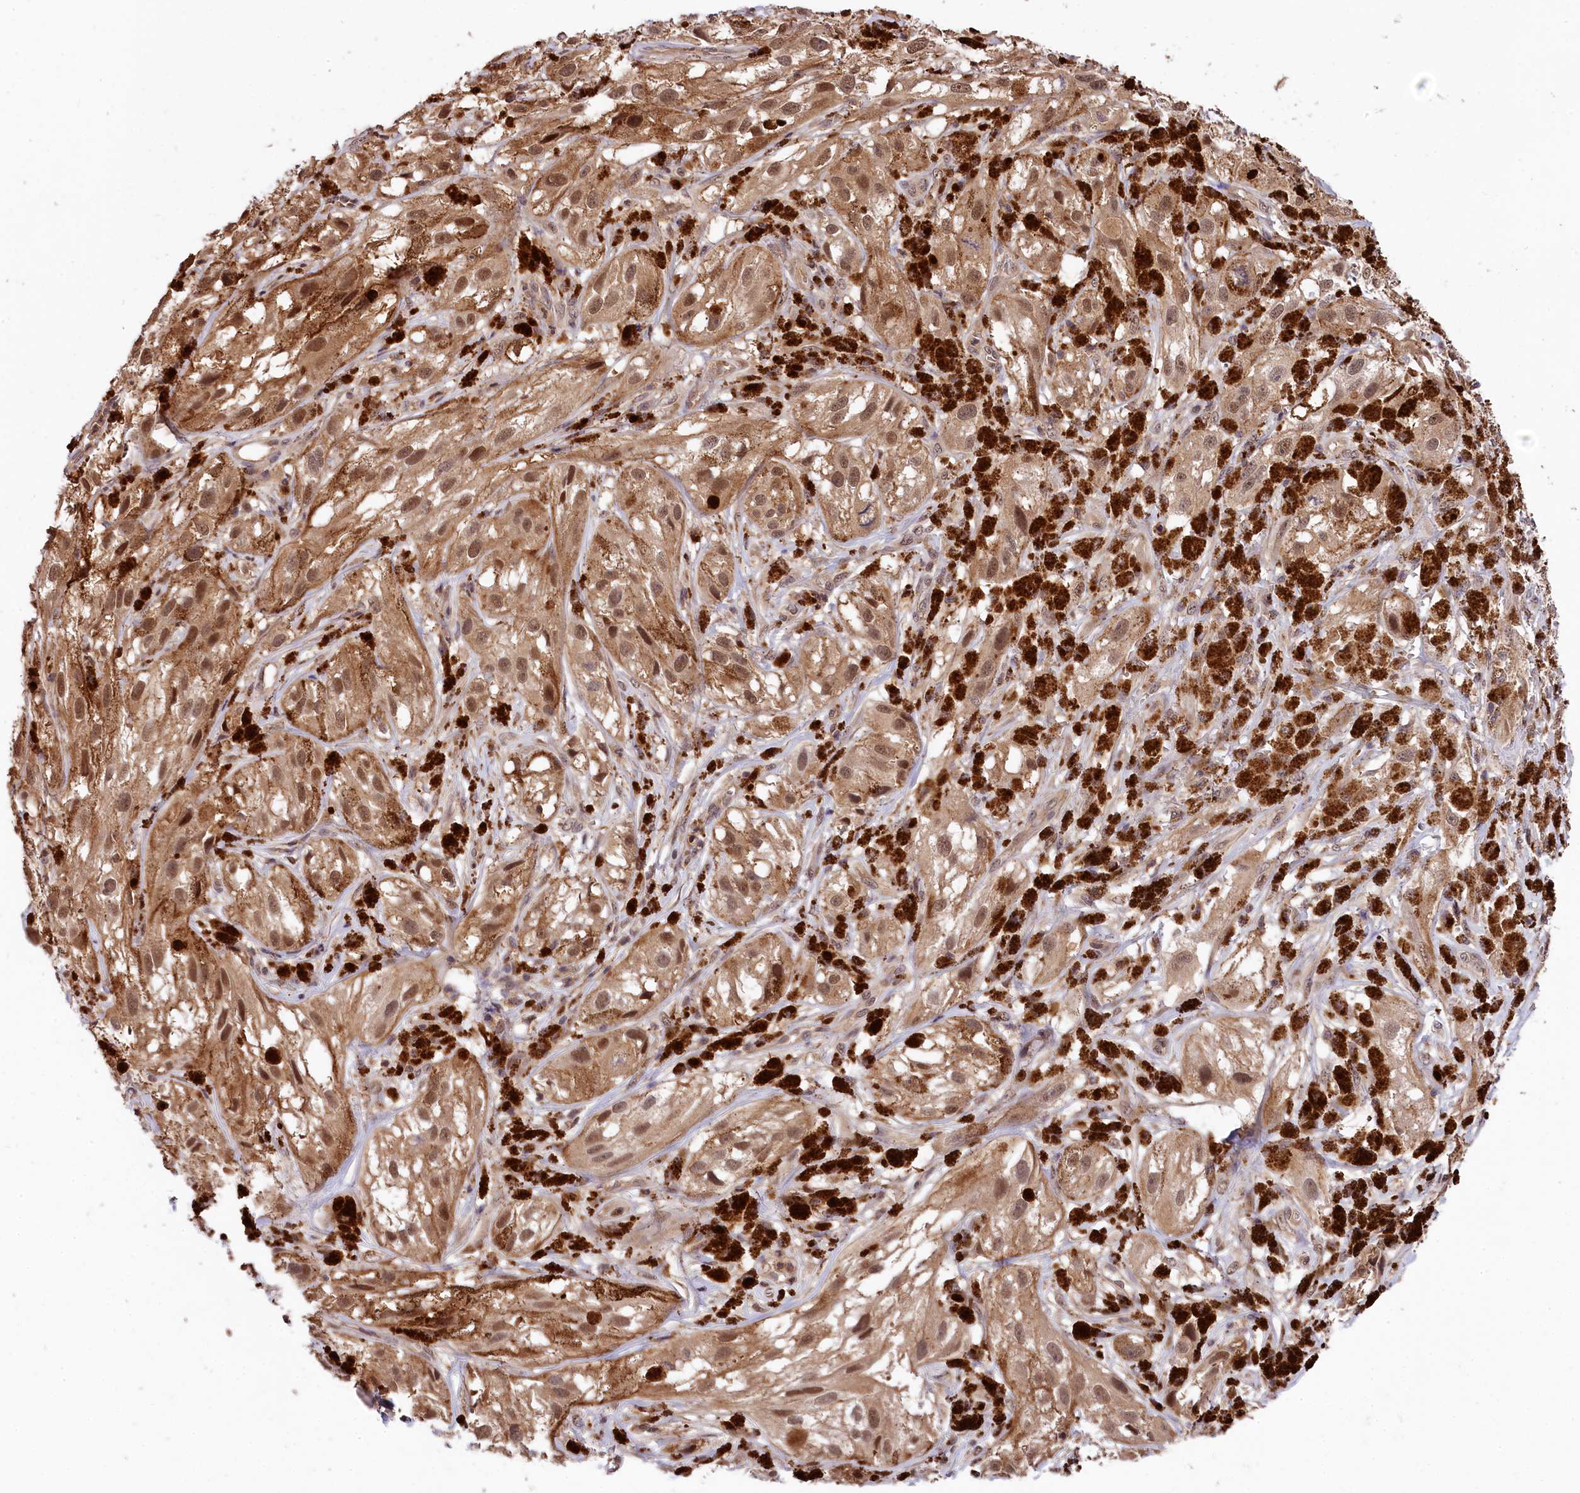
{"staining": {"intensity": "moderate", "quantity": ">75%", "location": "cytoplasmic/membranous,nuclear"}, "tissue": "melanoma", "cell_type": "Tumor cells", "image_type": "cancer", "snomed": [{"axis": "morphology", "description": "Malignant melanoma, NOS"}, {"axis": "topography", "description": "Skin"}], "caption": "Tumor cells exhibit moderate cytoplasmic/membranous and nuclear expression in about >75% of cells in melanoma. Nuclei are stained in blue.", "gene": "SKIDA1", "patient": {"sex": "male", "age": 88}}